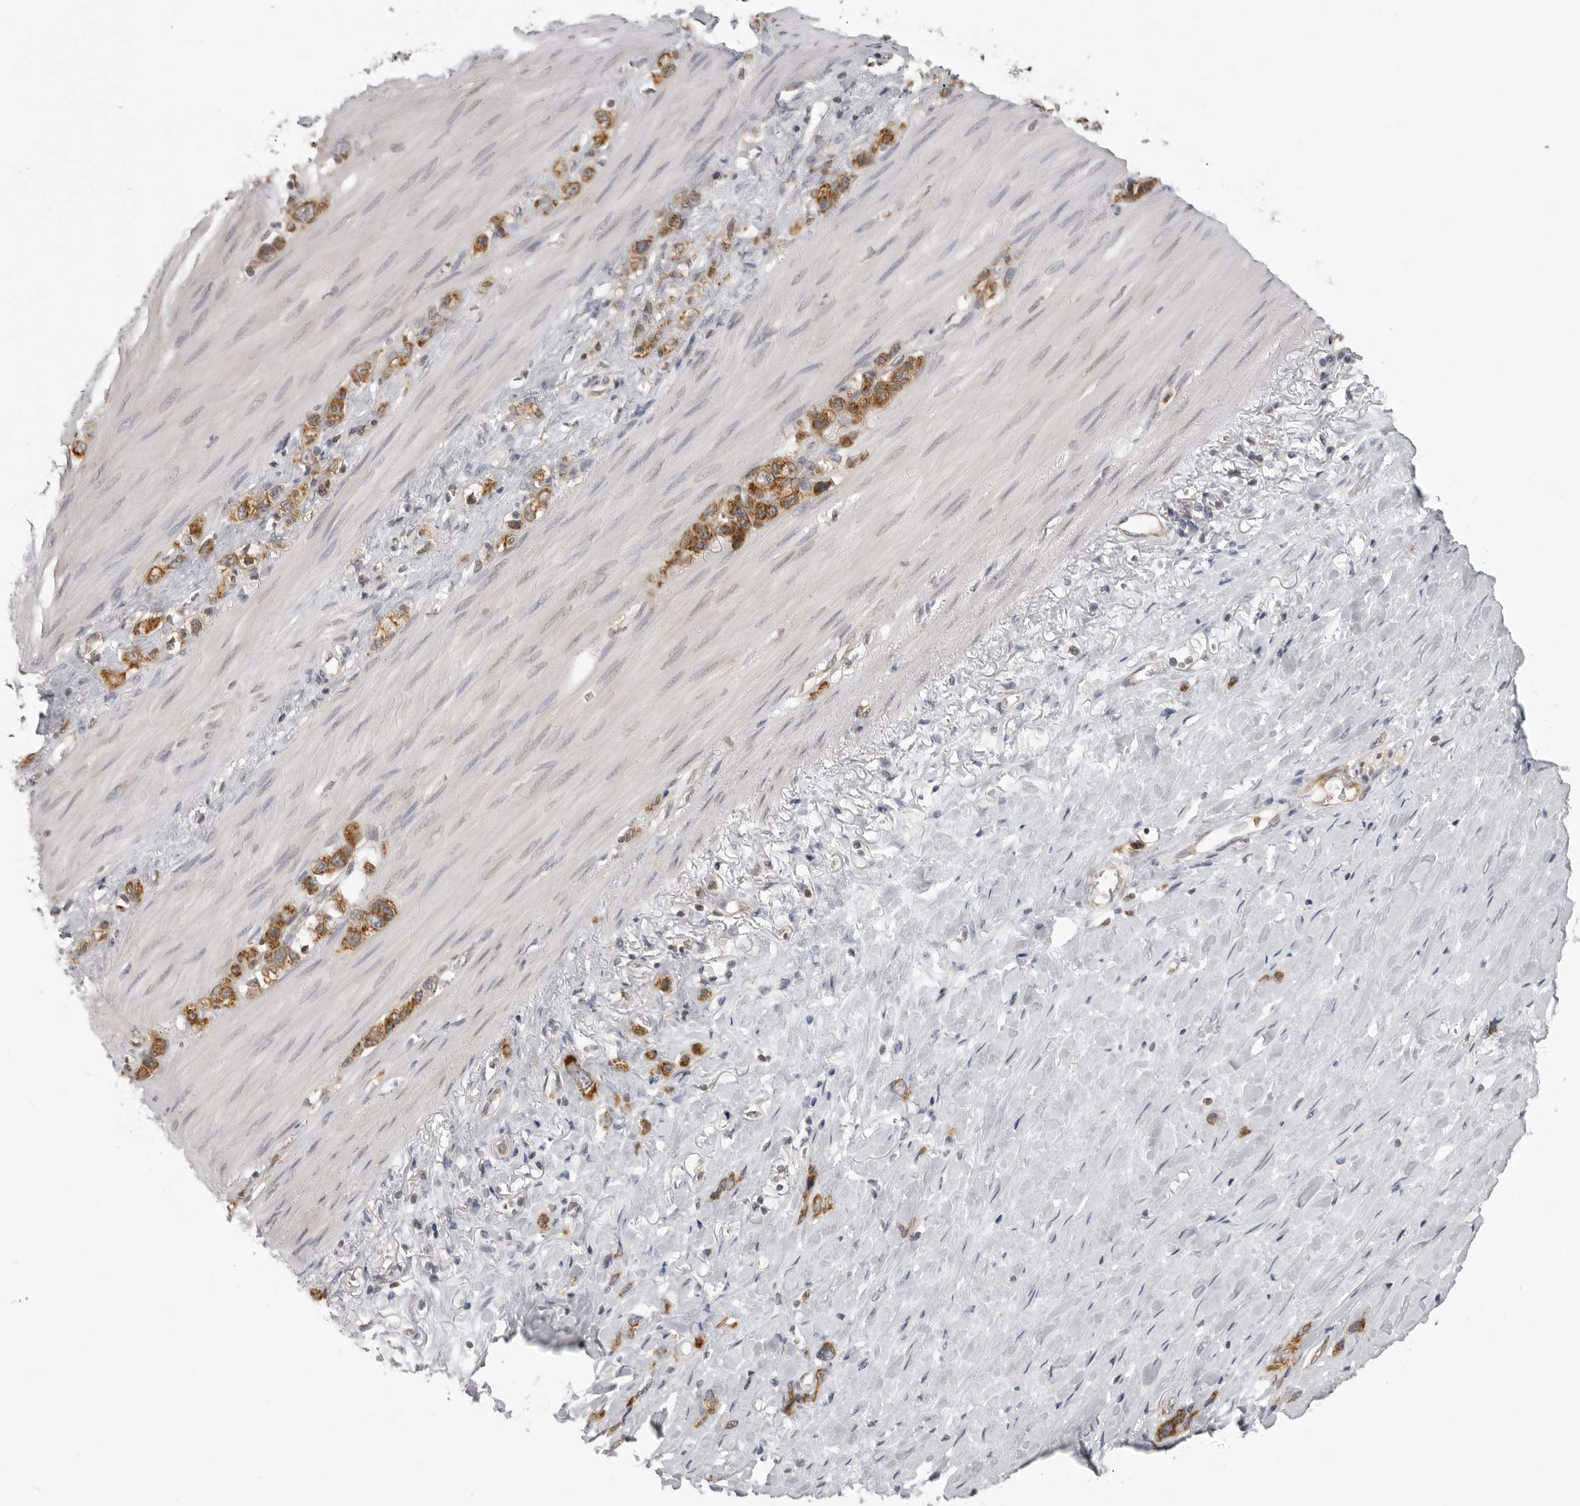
{"staining": {"intensity": "moderate", "quantity": ">75%", "location": "cytoplasmic/membranous"}, "tissue": "stomach cancer", "cell_type": "Tumor cells", "image_type": "cancer", "snomed": [{"axis": "morphology", "description": "Normal tissue, NOS"}, {"axis": "morphology", "description": "Adenocarcinoma, NOS"}, {"axis": "morphology", "description": "Adenocarcinoma, High grade"}, {"axis": "topography", "description": "Stomach, upper"}, {"axis": "topography", "description": "Stomach"}], "caption": "The histopathology image reveals a brown stain indicating the presence of a protein in the cytoplasmic/membranous of tumor cells in stomach cancer. Nuclei are stained in blue.", "gene": "MRPS15", "patient": {"sex": "female", "age": 65}}